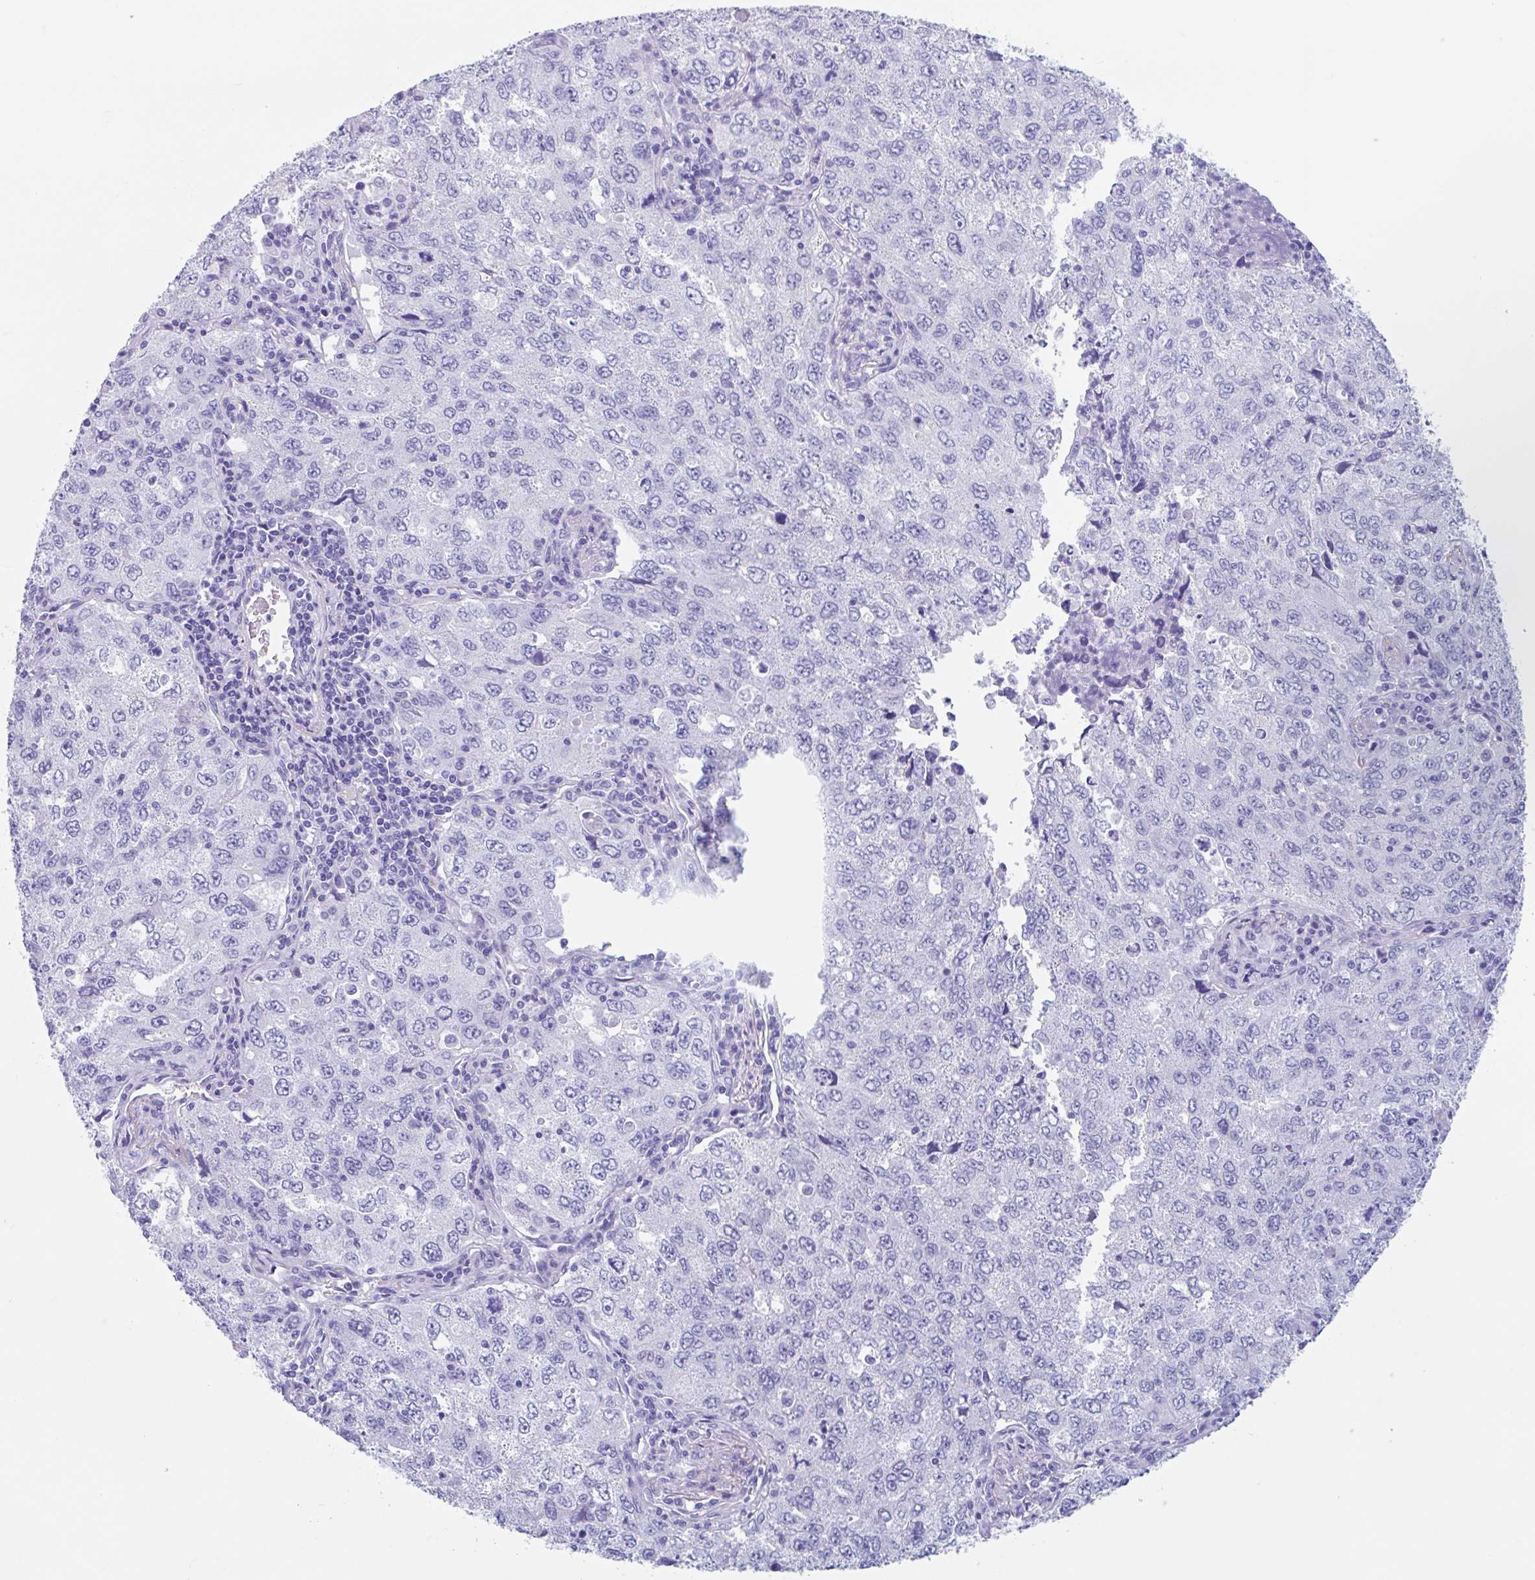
{"staining": {"intensity": "negative", "quantity": "none", "location": "none"}, "tissue": "lung cancer", "cell_type": "Tumor cells", "image_type": "cancer", "snomed": [{"axis": "morphology", "description": "Adenocarcinoma, NOS"}, {"axis": "topography", "description": "Lung"}], "caption": "Histopathology image shows no protein expression in tumor cells of lung cancer tissue.", "gene": "CPTP", "patient": {"sex": "female", "age": 57}}